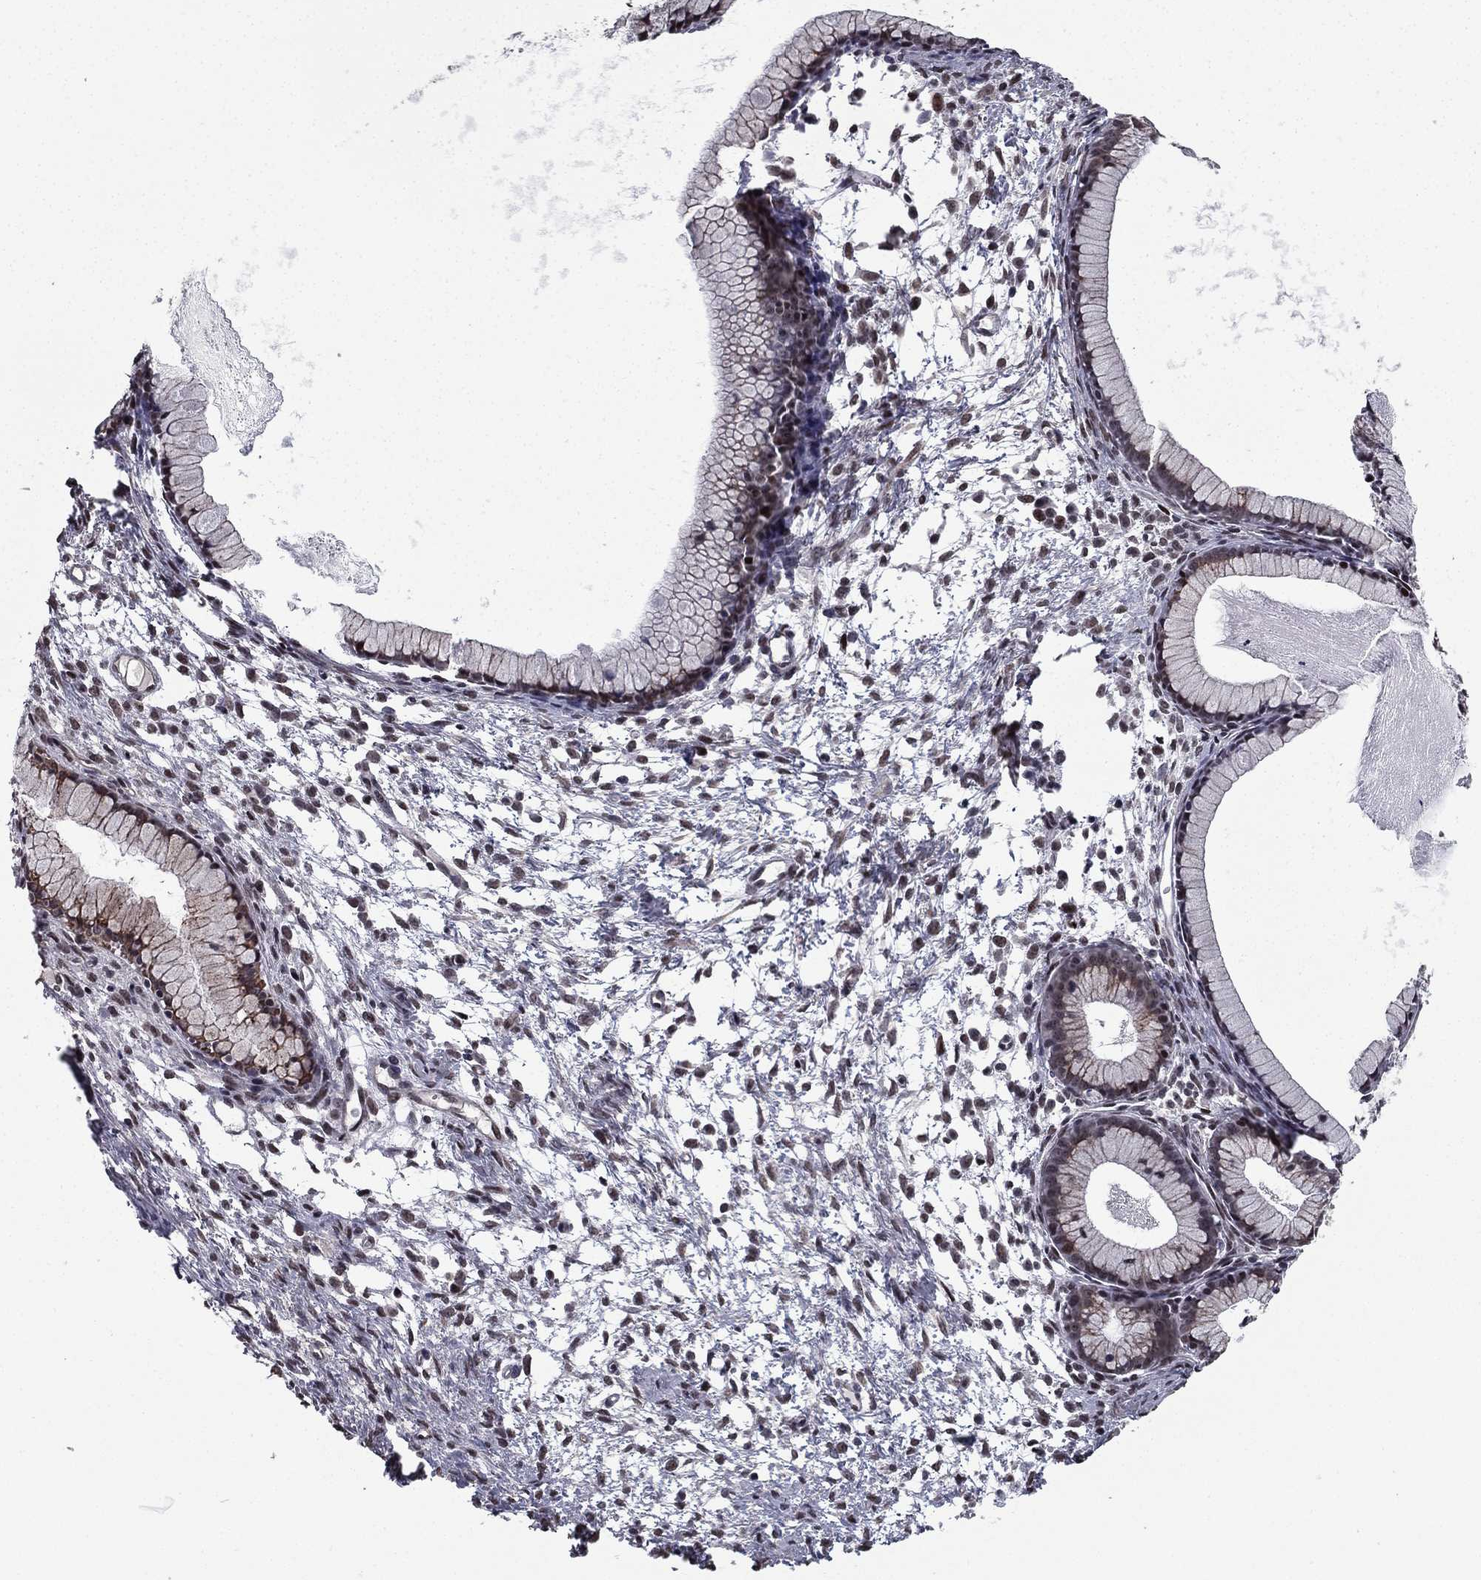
{"staining": {"intensity": "negative", "quantity": "none", "location": "none"}, "tissue": "ovarian cancer", "cell_type": "Tumor cells", "image_type": "cancer", "snomed": [{"axis": "morphology", "description": "Cystadenocarcinoma, mucinous, NOS"}, {"axis": "topography", "description": "Ovary"}], "caption": "IHC micrograph of ovarian cancer stained for a protein (brown), which reveals no staining in tumor cells.", "gene": "RARB", "patient": {"sex": "female", "age": 41}}